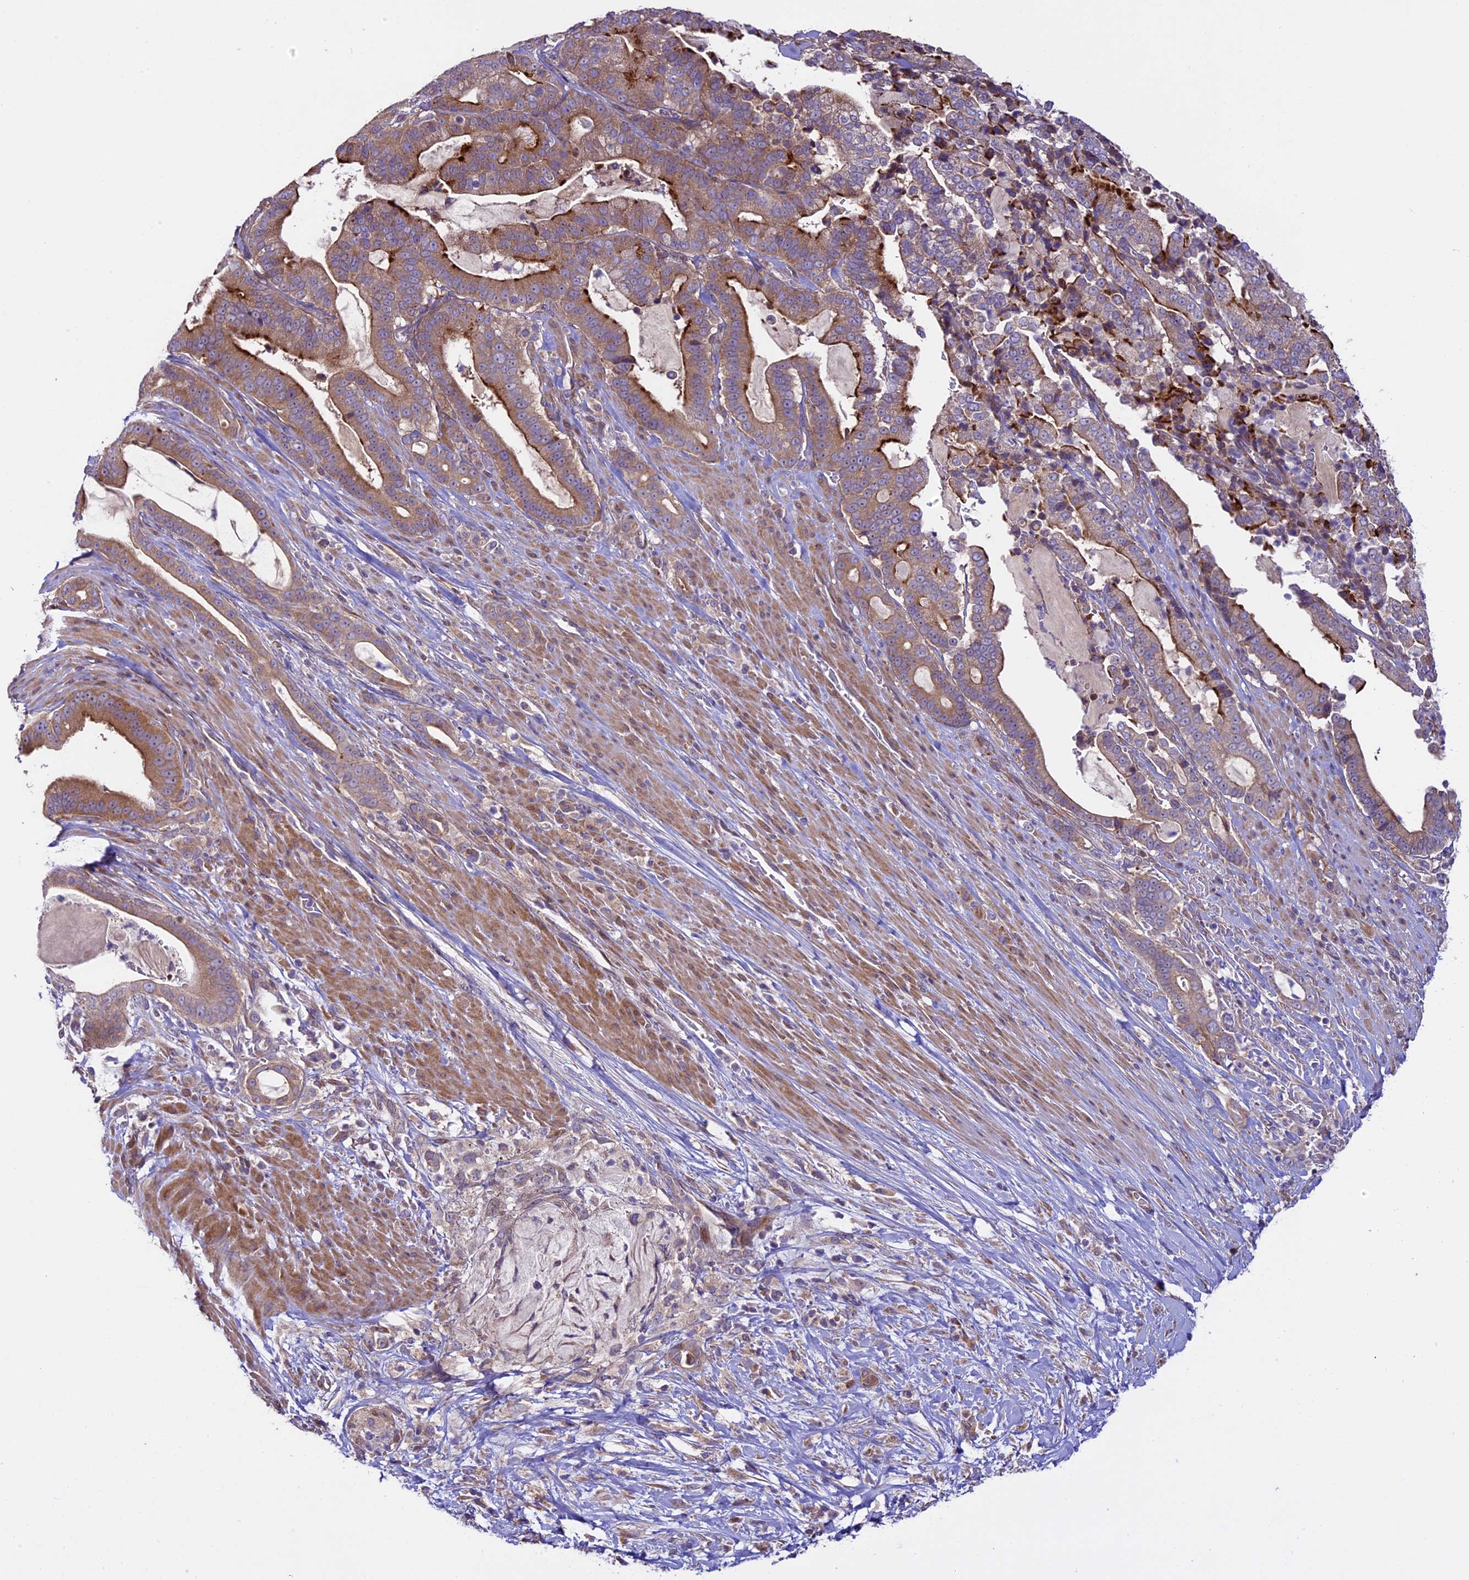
{"staining": {"intensity": "moderate", "quantity": "25%-75%", "location": "cytoplasmic/membranous"}, "tissue": "pancreatic cancer", "cell_type": "Tumor cells", "image_type": "cancer", "snomed": [{"axis": "morphology", "description": "Adenocarcinoma, NOS"}, {"axis": "topography", "description": "Pancreas"}], "caption": "Protein expression analysis of adenocarcinoma (pancreatic) exhibits moderate cytoplasmic/membranous expression in approximately 25%-75% of tumor cells.", "gene": "SPIRE1", "patient": {"sex": "male", "age": 63}}